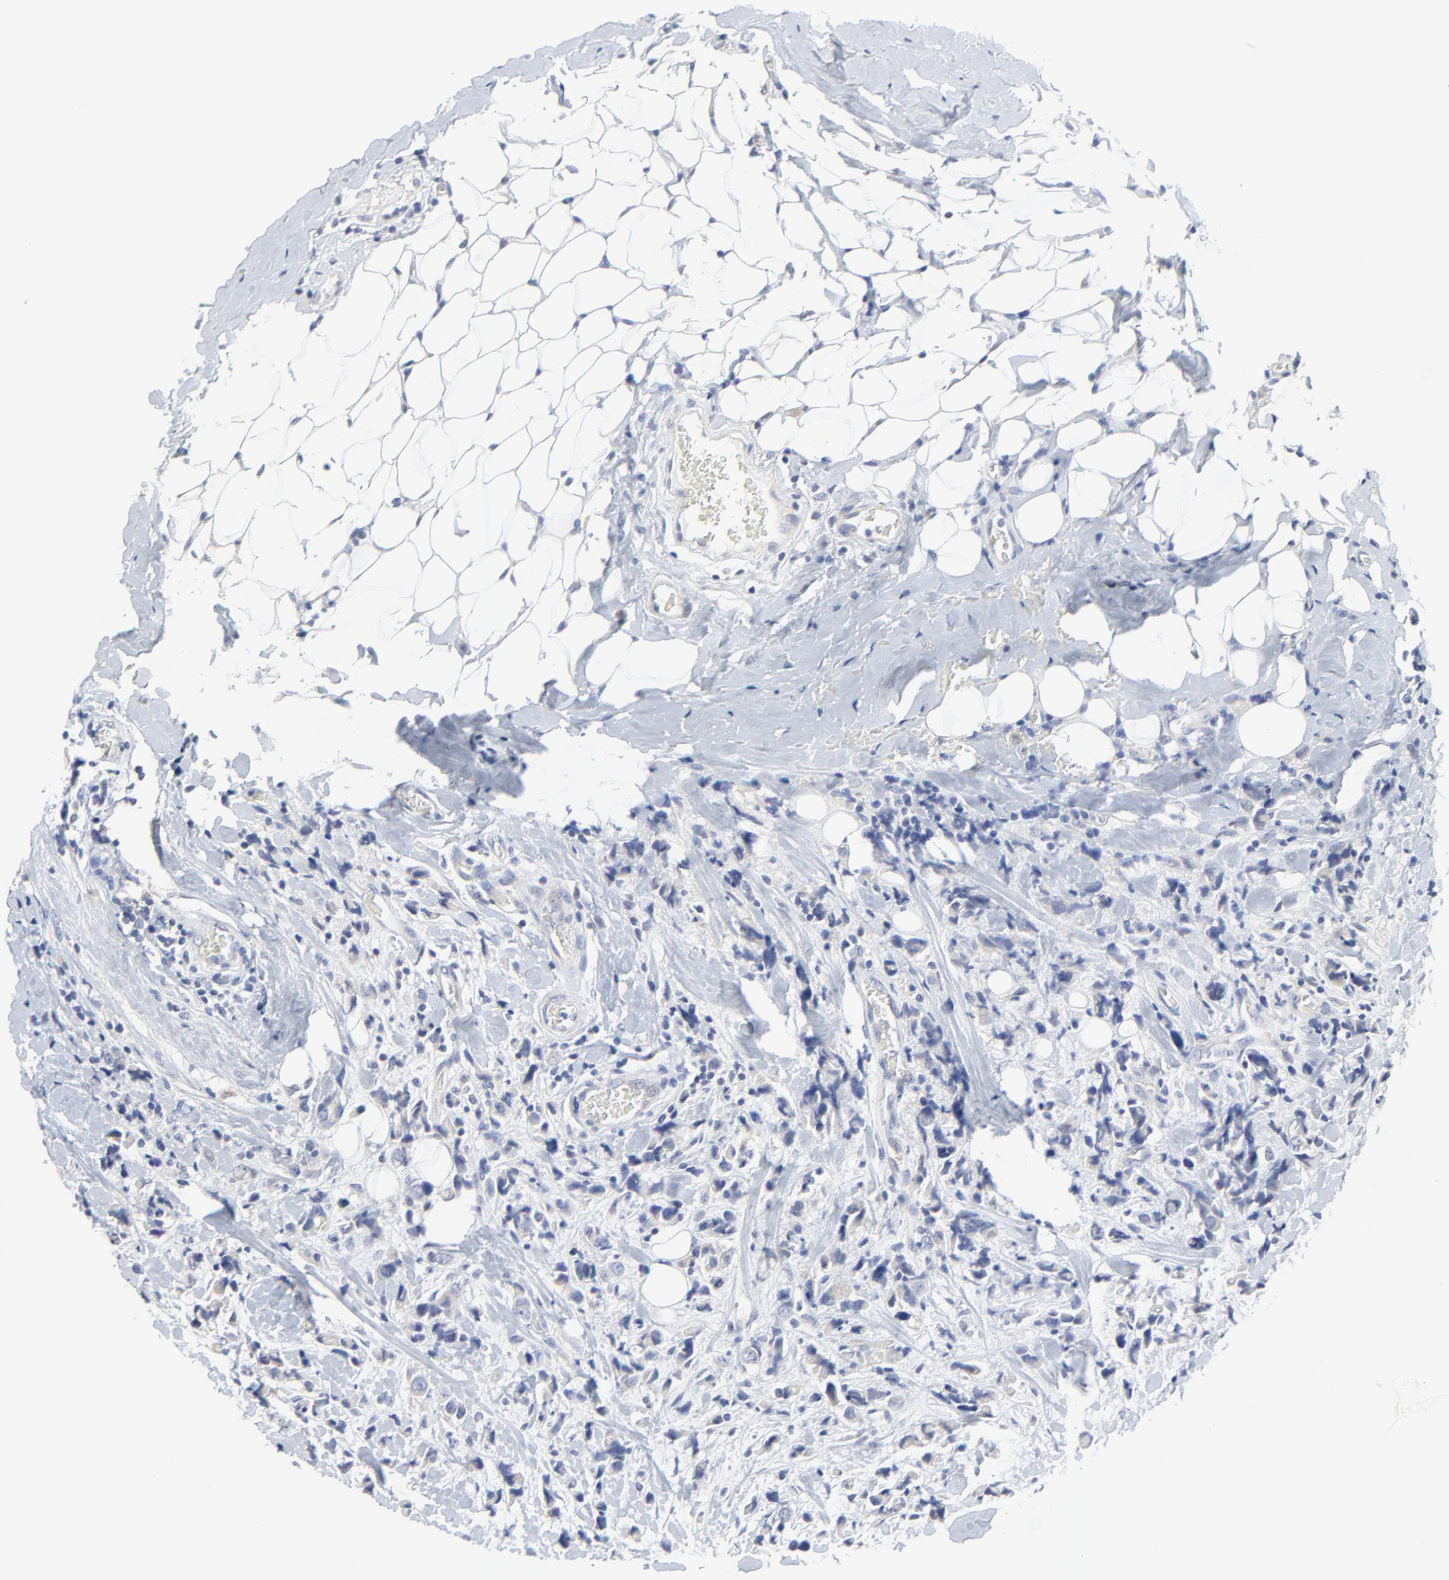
{"staining": {"intensity": "negative", "quantity": "none", "location": "none"}, "tissue": "breast cancer", "cell_type": "Tumor cells", "image_type": "cancer", "snomed": [{"axis": "morphology", "description": "Lobular carcinoma"}, {"axis": "topography", "description": "Breast"}], "caption": "DAB immunohistochemical staining of human breast lobular carcinoma displays no significant staining in tumor cells.", "gene": "DHRSX", "patient": {"sex": "female", "age": 57}}